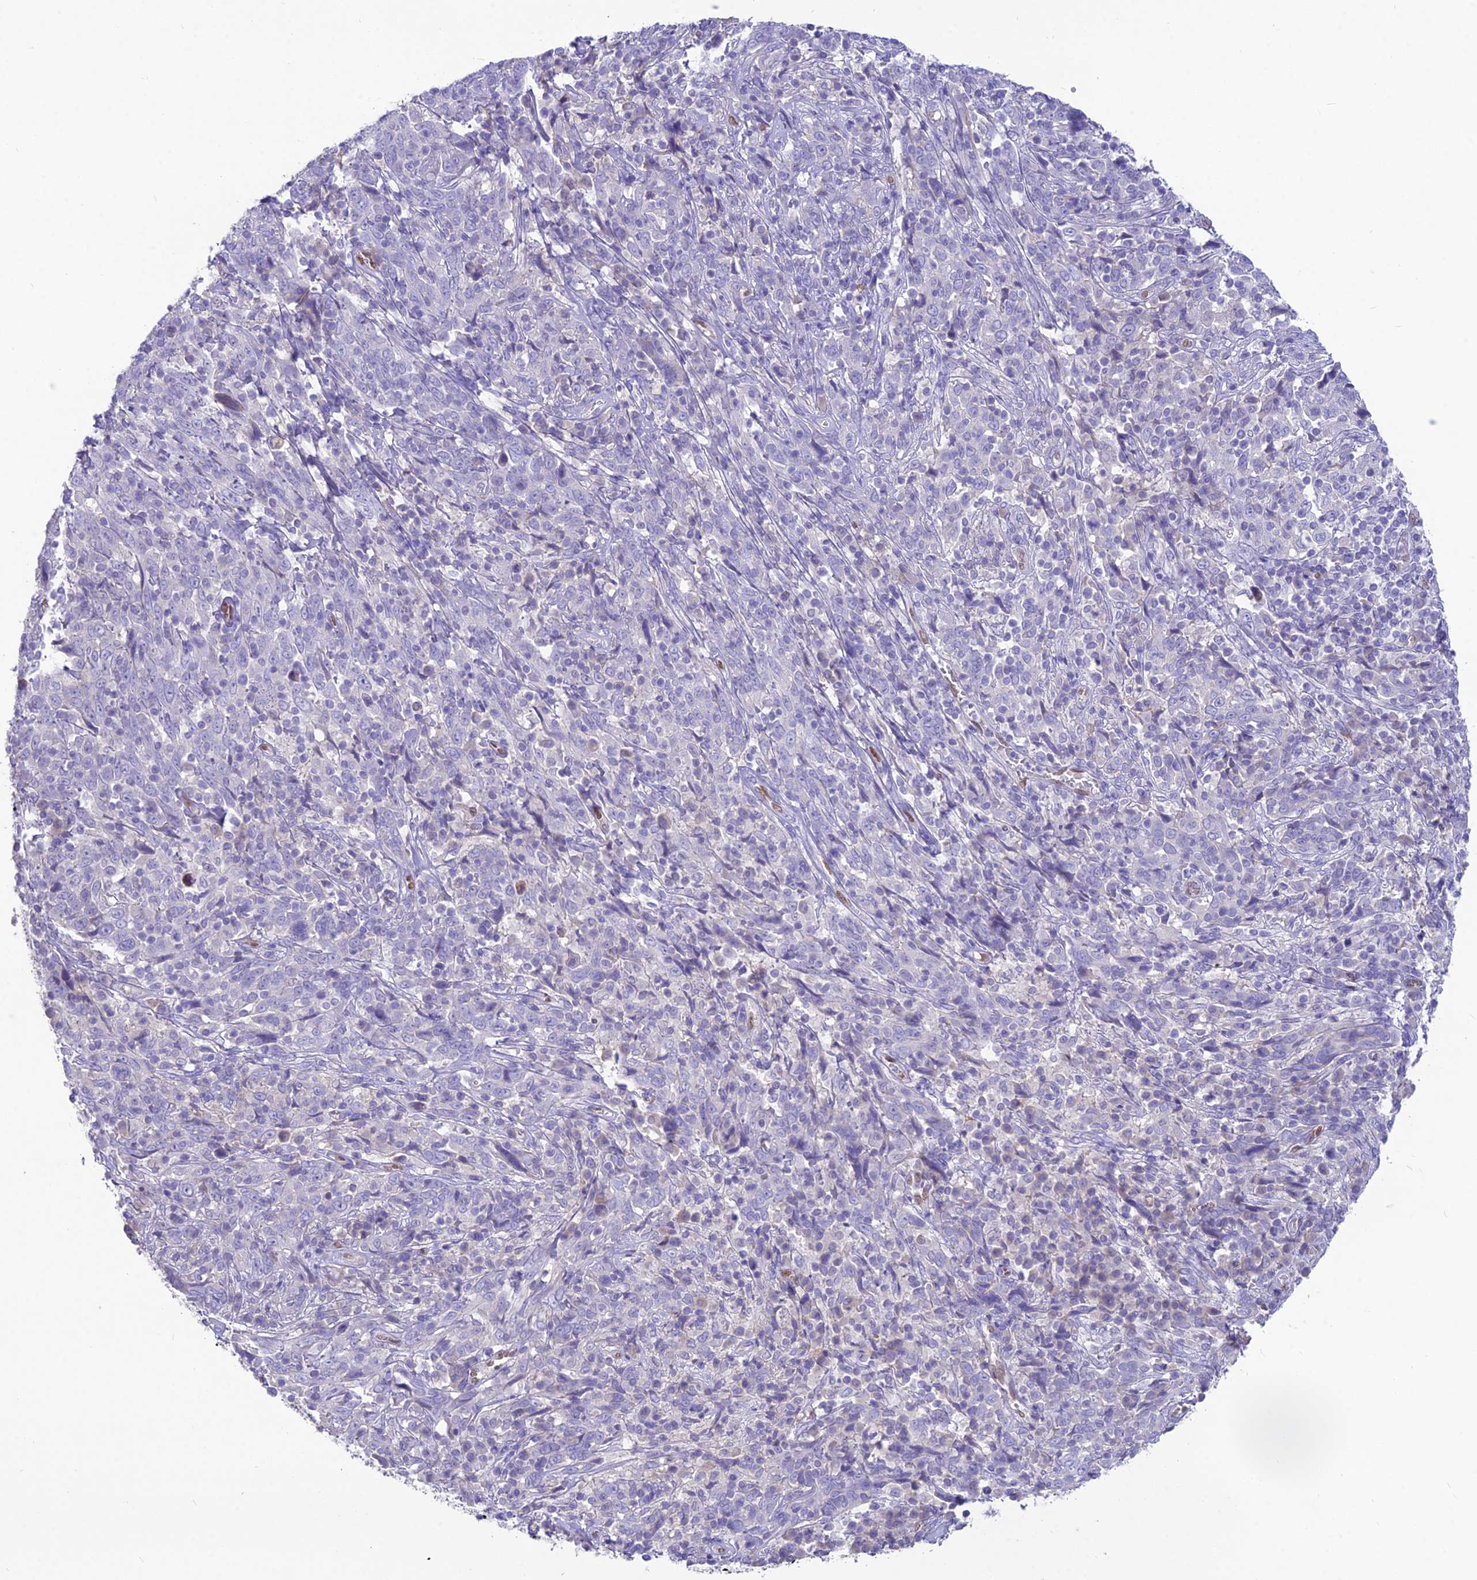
{"staining": {"intensity": "negative", "quantity": "none", "location": "none"}, "tissue": "cervical cancer", "cell_type": "Tumor cells", "image_type": "cancer", "snomed": [{"axis": "morphology", "description": "Squamous cell carcinoma, NOS"}, {"axis": "topography", "description": "Cervix"}], "caption": "High magnification brightfield microscopy of cervical cancer stained with DAB (3,3'-diaminobenzidine) (brown) and counterstained with hematoxylin (blue): tumor cells show no significant expression.", "gene": "NOVA2", "patient": {"sex": "female", "age": 46}}